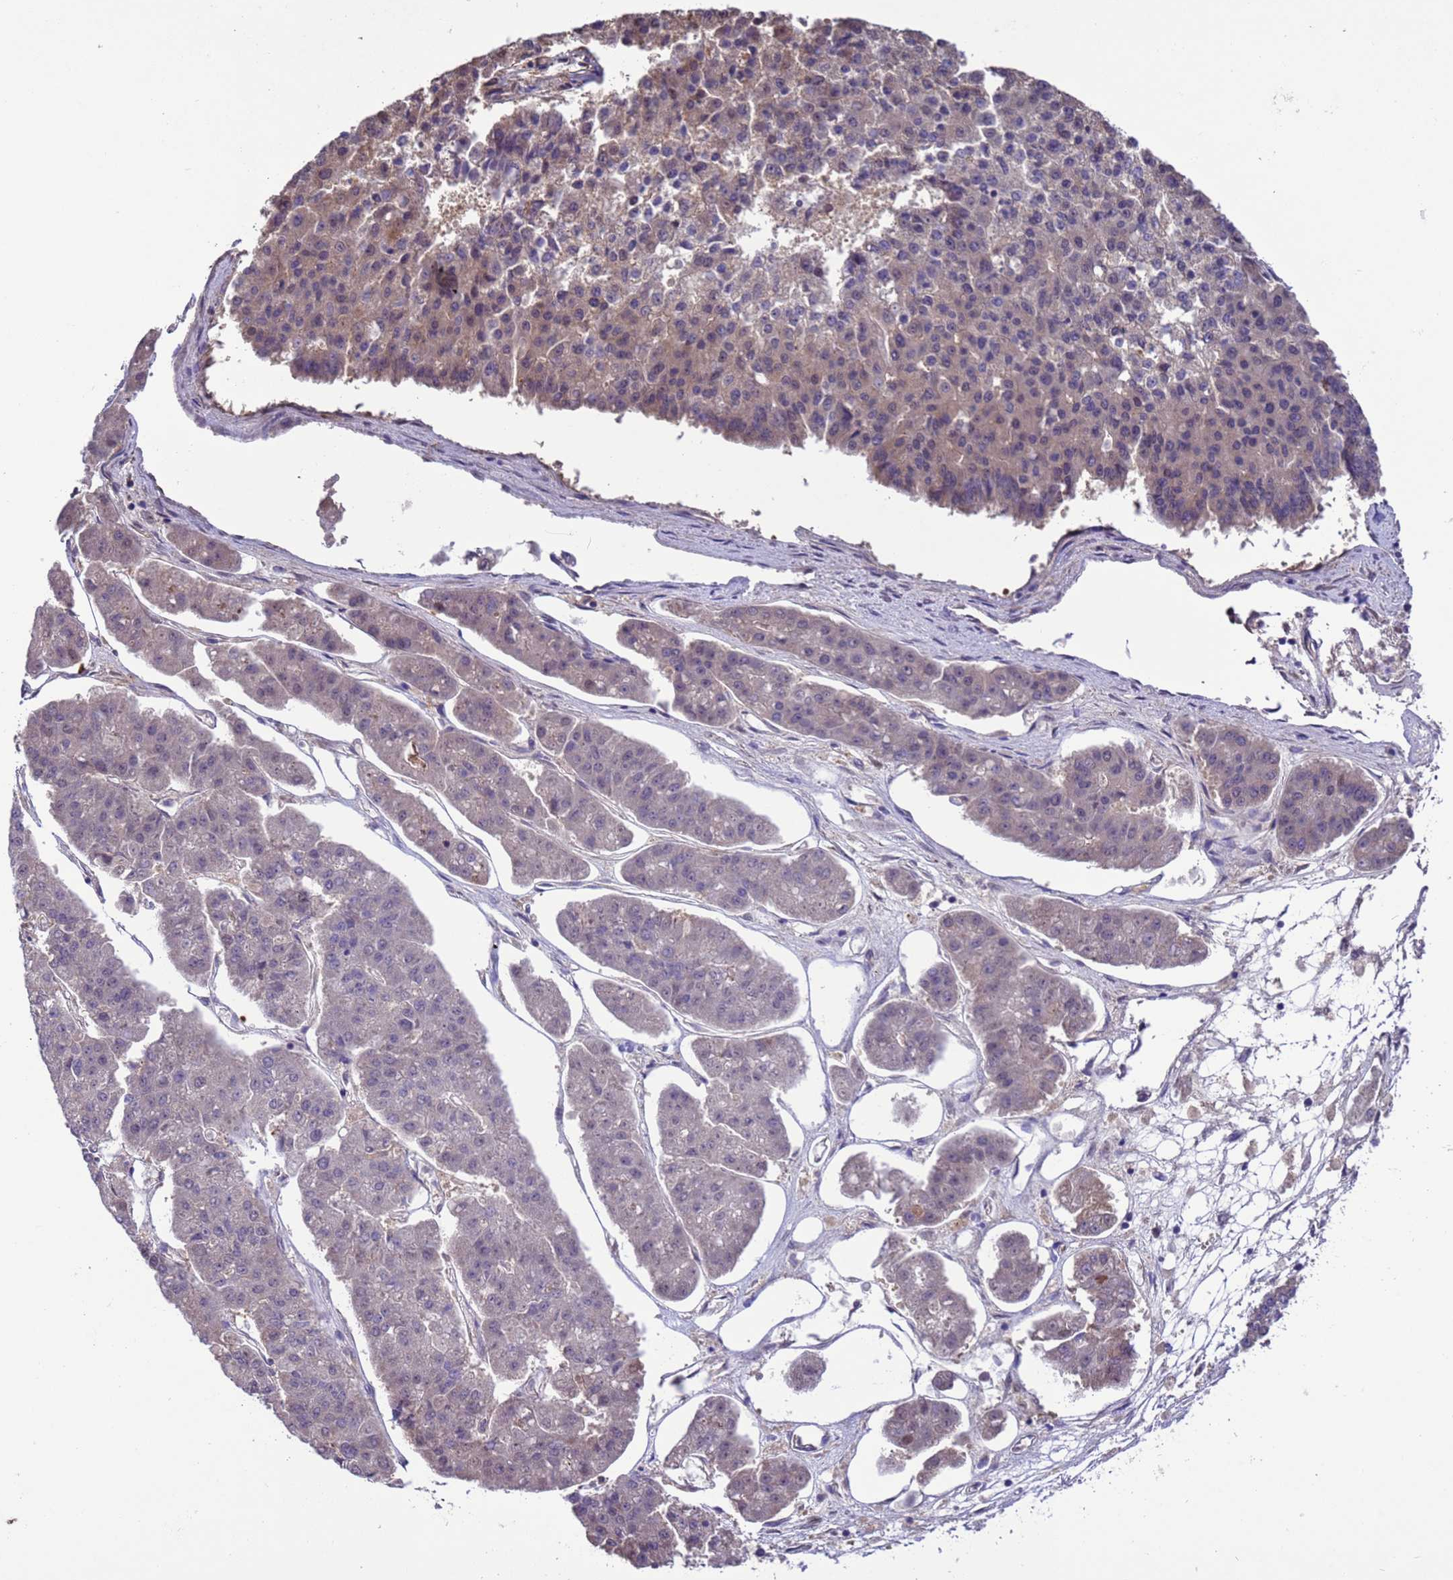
{"staining": {"intensity": "weak", "quantity": "25%-75%", "location": "cytoplasmic/membranous,nuclear"}, "tissue": "pancreatic cancer", "cell_type": "Tumor cells", "image_type": "cancer", "snomed": [{"axis": "morphology", "description": "Adenocarcinoma, NOS"}, {"axis": "topography", "description": "Pancreas"}], "caption": "Pancreatic cancer tissue demonstrates weak cytoplasmic/membranous and nuclear expression in about 25%-75% of tumor cells", "gene": "ZFP69B", "patient": {"sex": "male", "age": 50}}